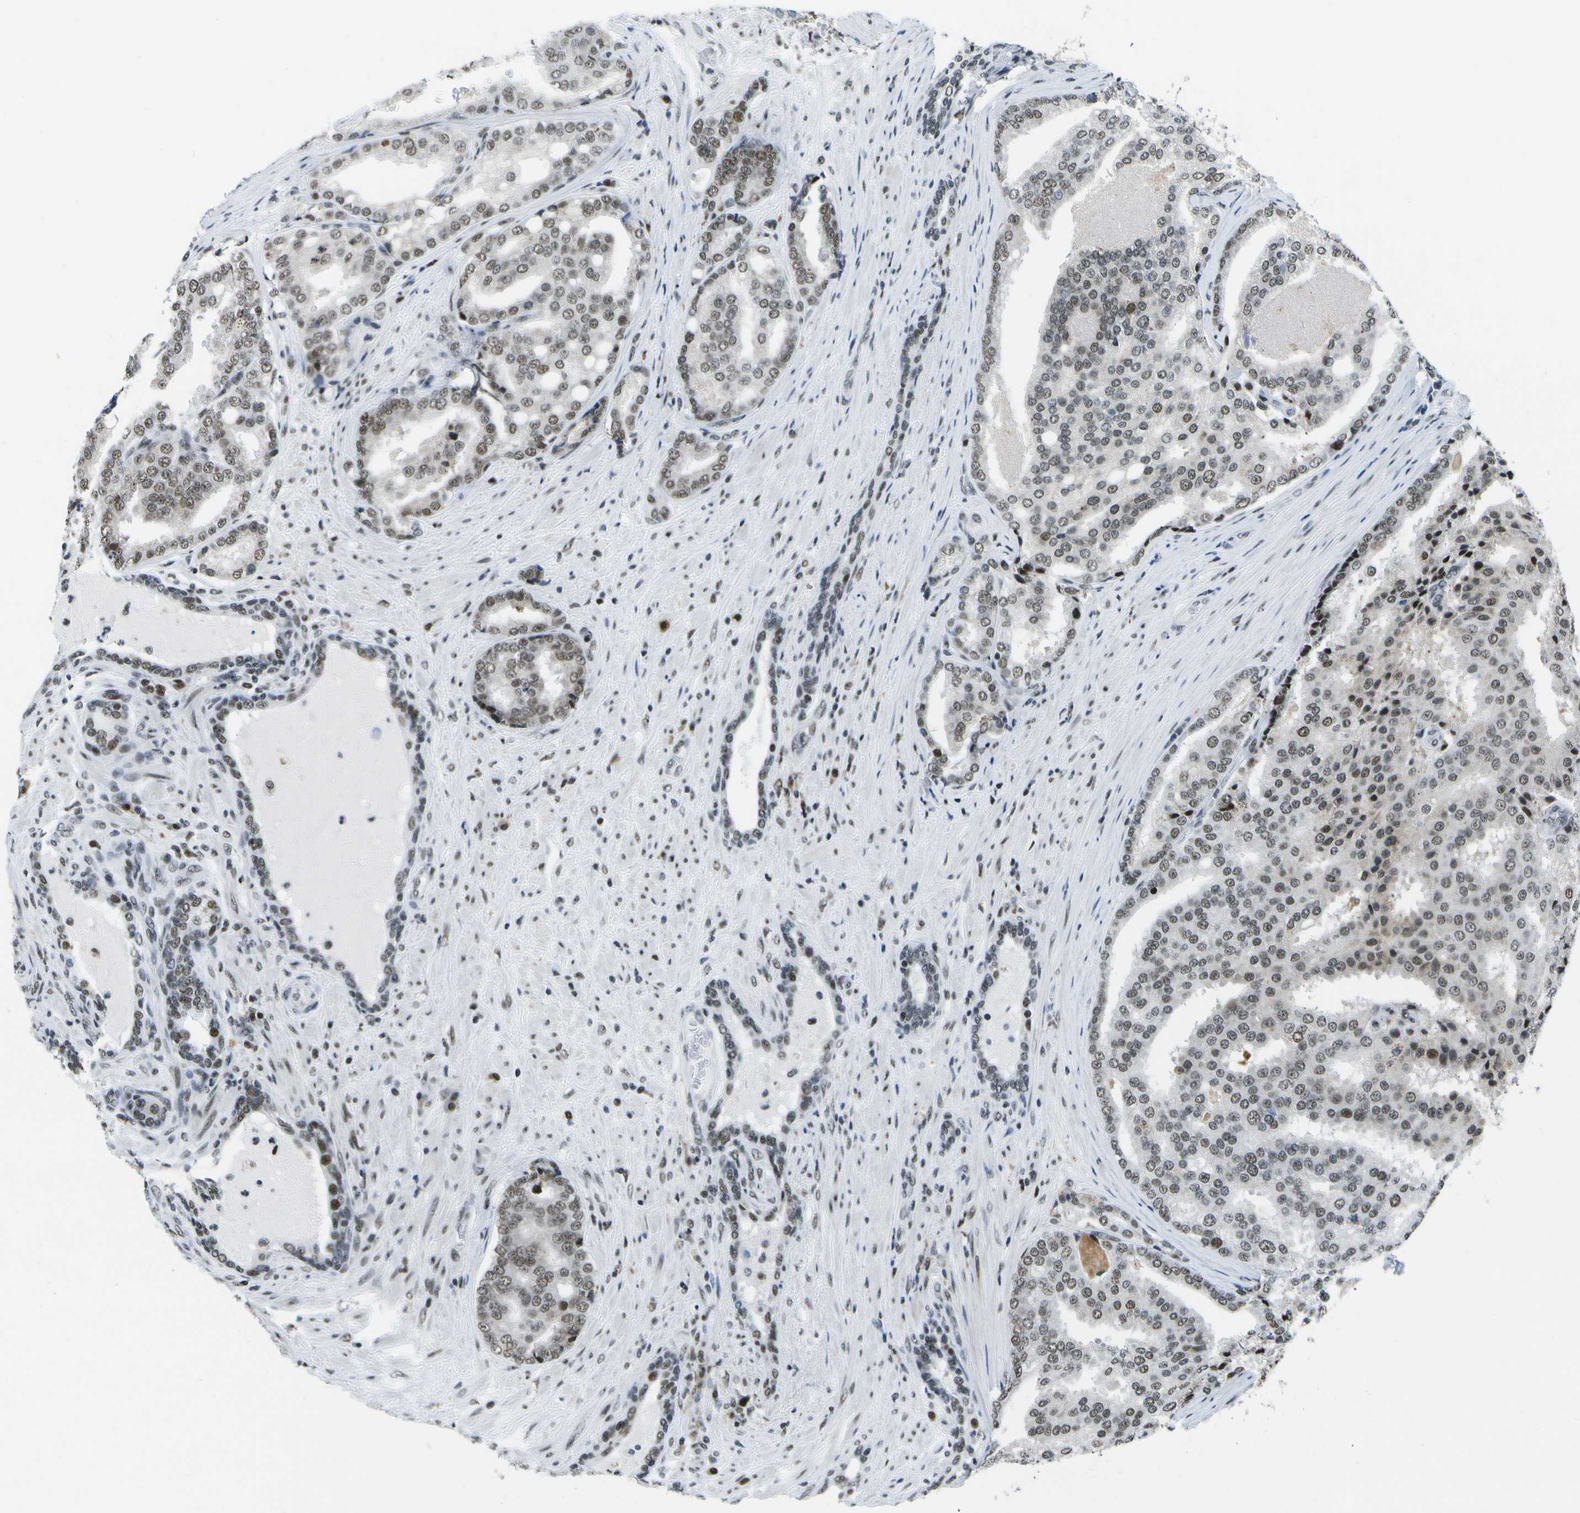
{"staining": {"intensity": "moderate", "quantity": ">75%", "location": "nuclear"}, "tissue": "prostate cancer", "cell_type": "Tumor cells", "image_type": "cancer", "snomed": [{"axis": "morphology", "description": "Adenocarcinoma, High grade"}, {"axis": "topography", "description": "Prostate"}], "caption": "Adenocarcinoma (high-grade) (prostate) was stained to show a protein in brown. There is medium levels of moderate nuclear staining in approximately >75% of tumor cells.", "gene": "NSRP1", "patient": {"sex": "male", "age": 50}}